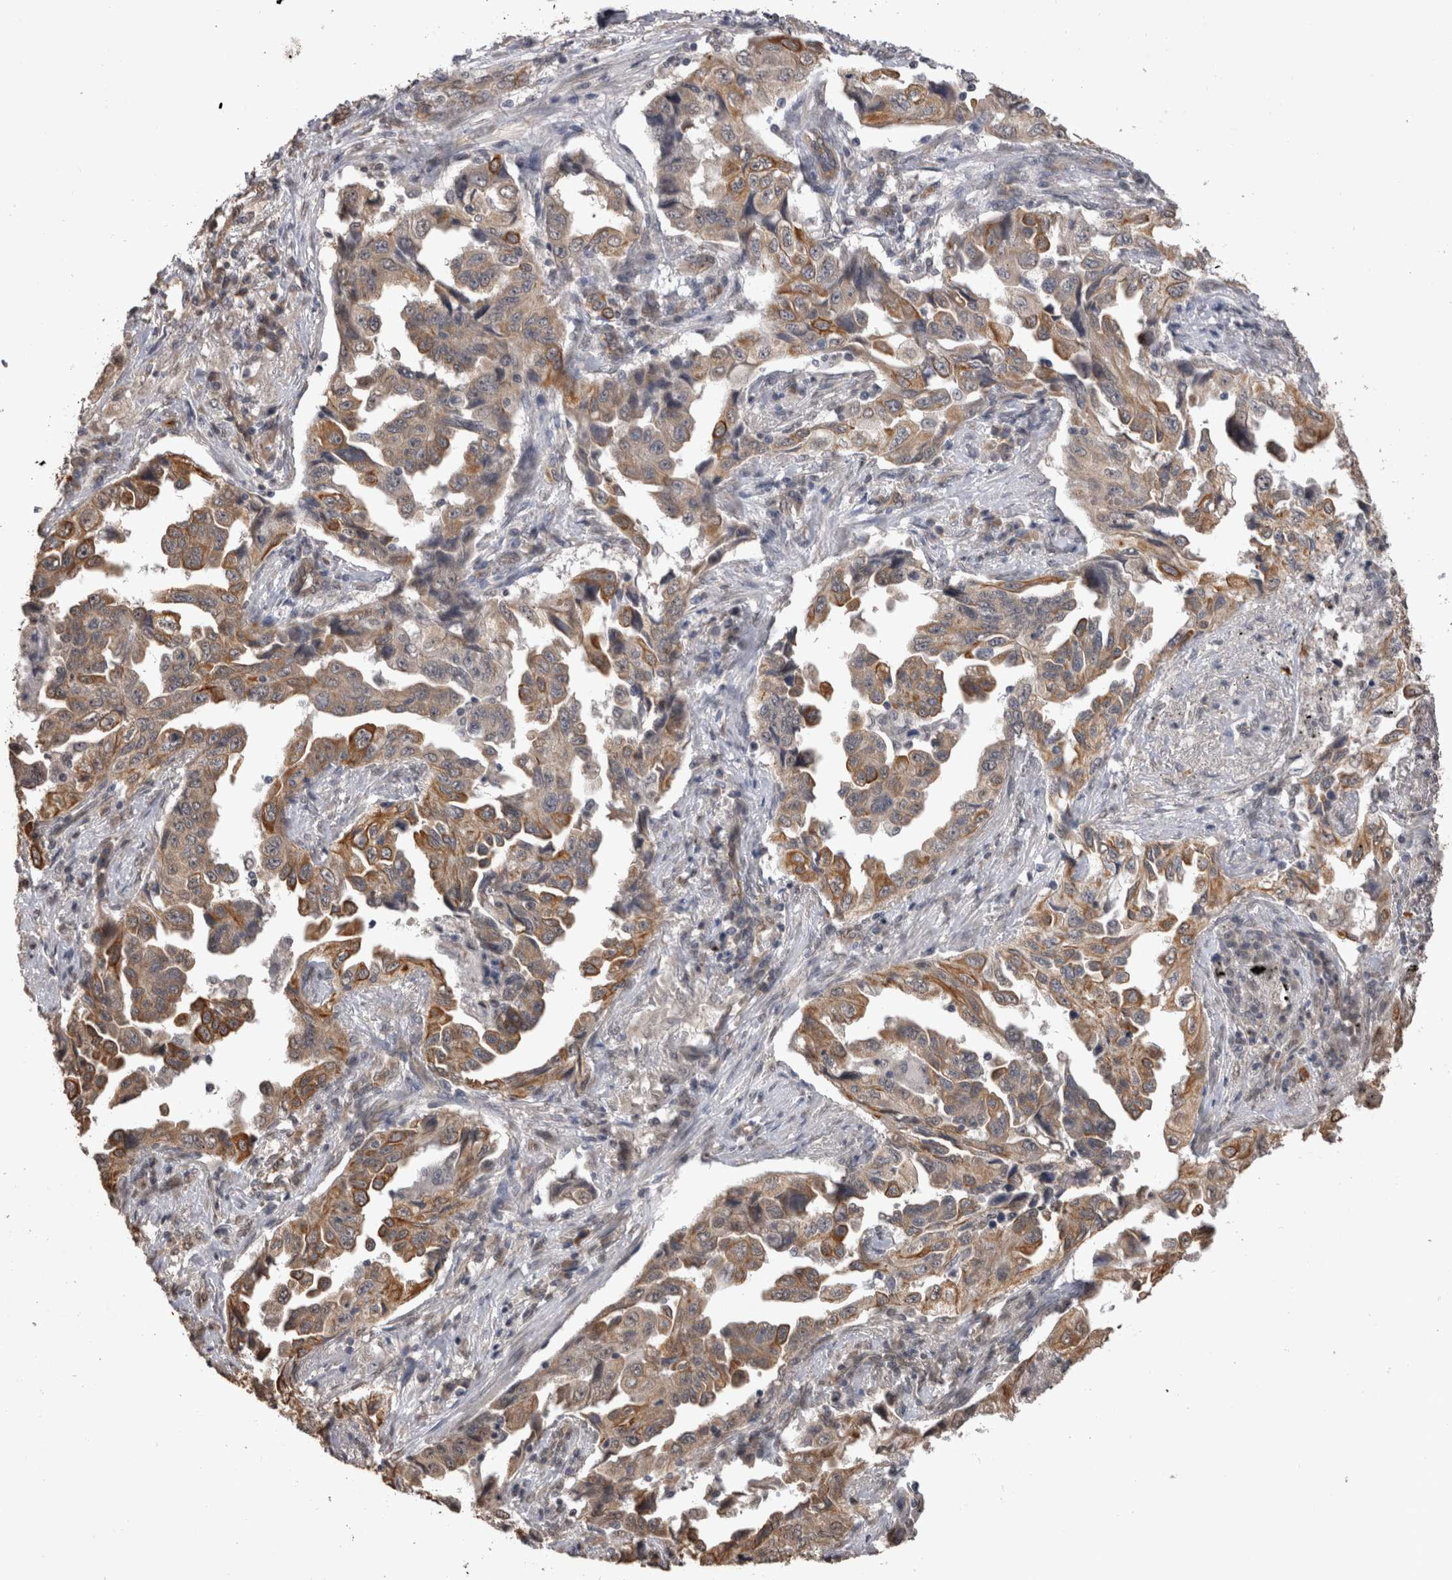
{"staining": {"intensity": "moderate", "quantity": ">75%", "location": "cytoplasmic/membranous"}, "tissue": "lung cancer", "cell_type": "Tumor cells", "image_type": "cancer", "snomed": [{"axis": "morphology", "description": "Adenocarcinoma, NOS"}, {"axis": "topography", "description": "Lung"}], "caption": "A medium amount of moderate cytoplasmic/membranous positivity is identified in about >75% of tumor cells in lung cancer tissue.", "gene": "PAK4", "patient": {"sex": "female", "age": 51}}